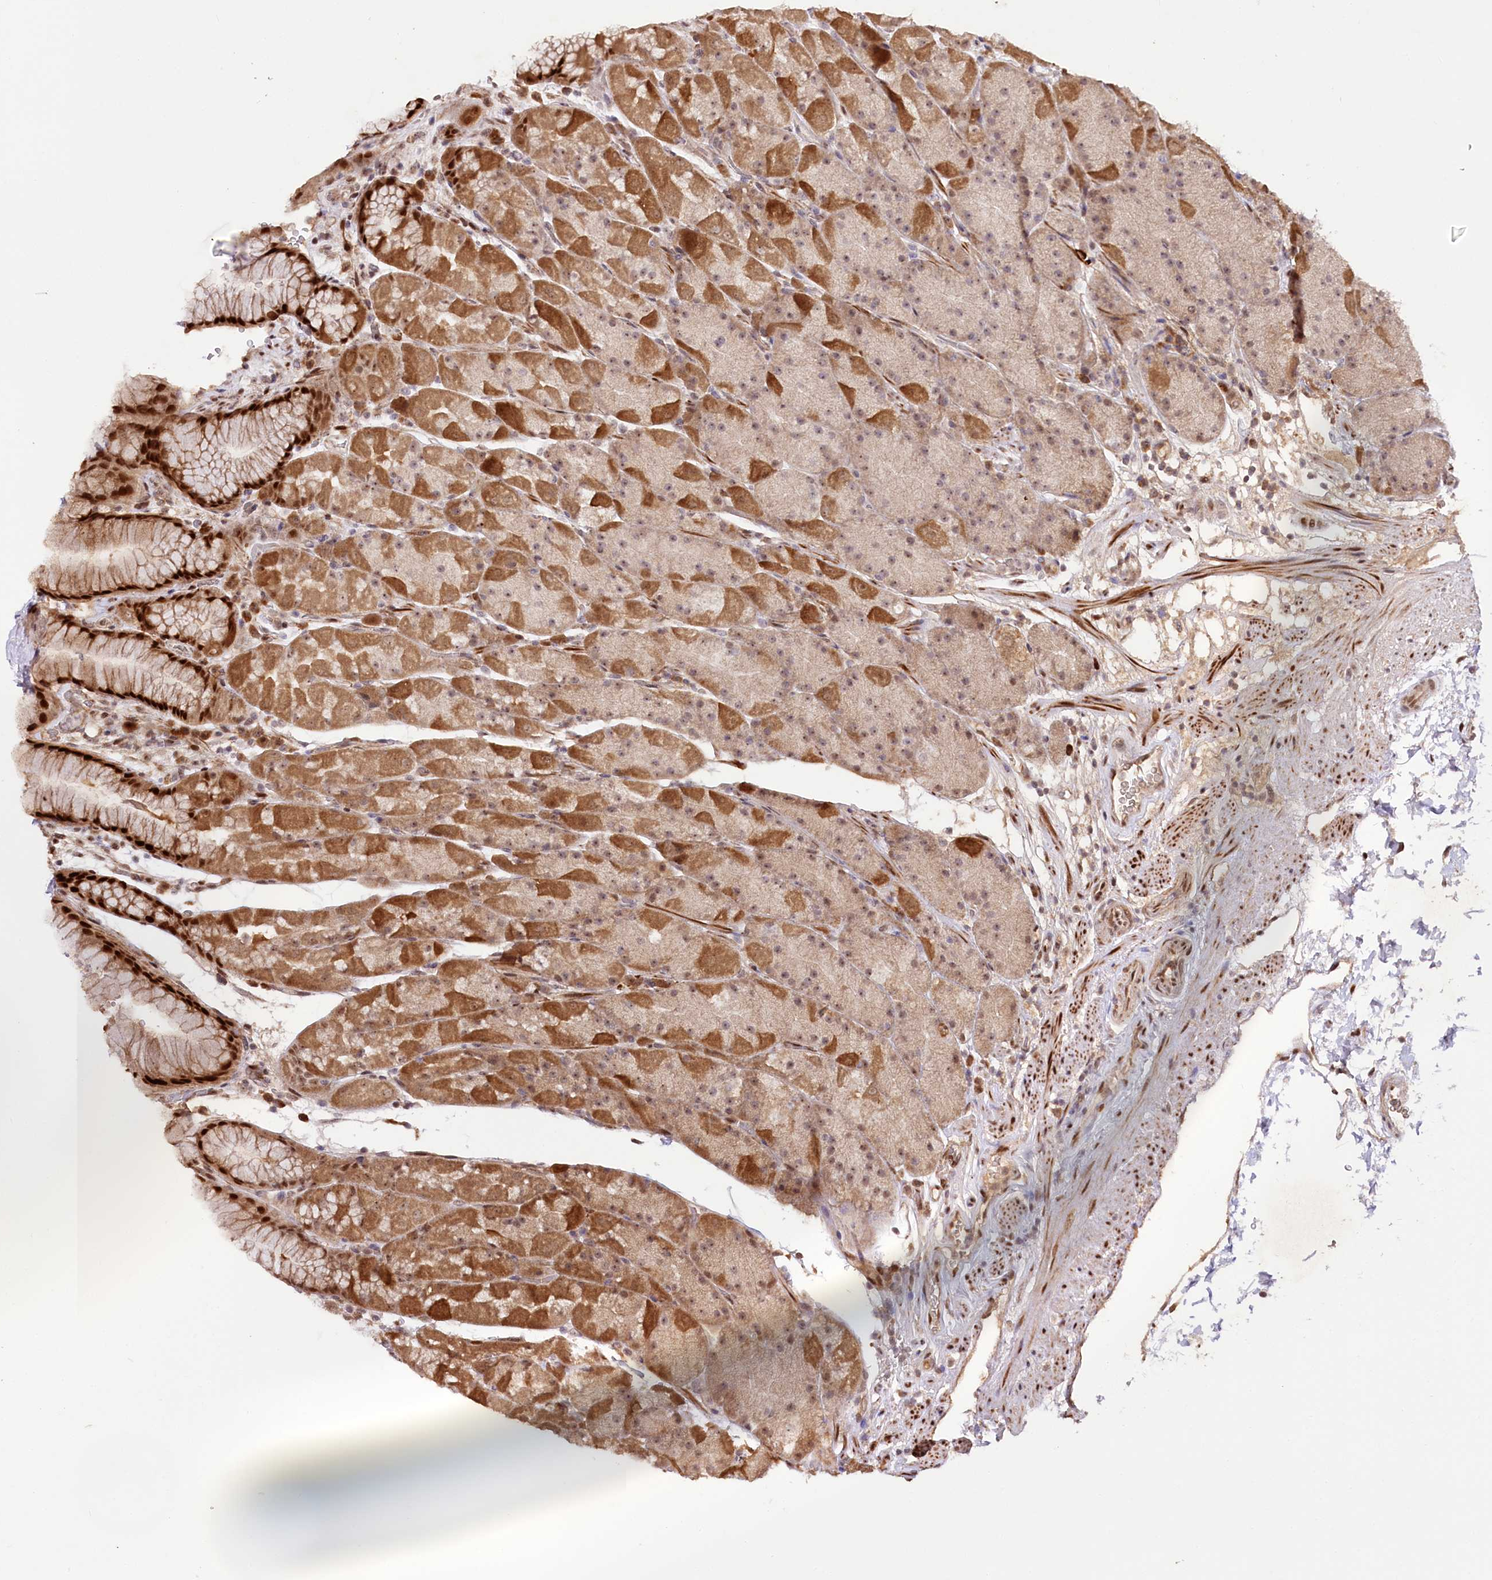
{"staining": {"intensity": "strong", "quantity": "25%-75%", "location": "cytoplasmic/membranous,nuclear"}, "tissue": "stomach", "cell_type": "Glandular cells", "image_type": "normal", "snomed": [{"axis": "morphology", "description": "Normal tissue, NOS"}, {"axis": "topography", "description": "Stomach, upper"}, {"axis": "topography", "description": "Stomach, lower"}], "caption": "DAB (3,3'-diaminobenzidine) immunohistochemical staining of normal stomach shows strong cytoplasmic/membranous,nuclear protein expression in about 25%-75% of glandular cells.", "gene": "DMP1", "patient": {"sex": "male", "age": 67}}